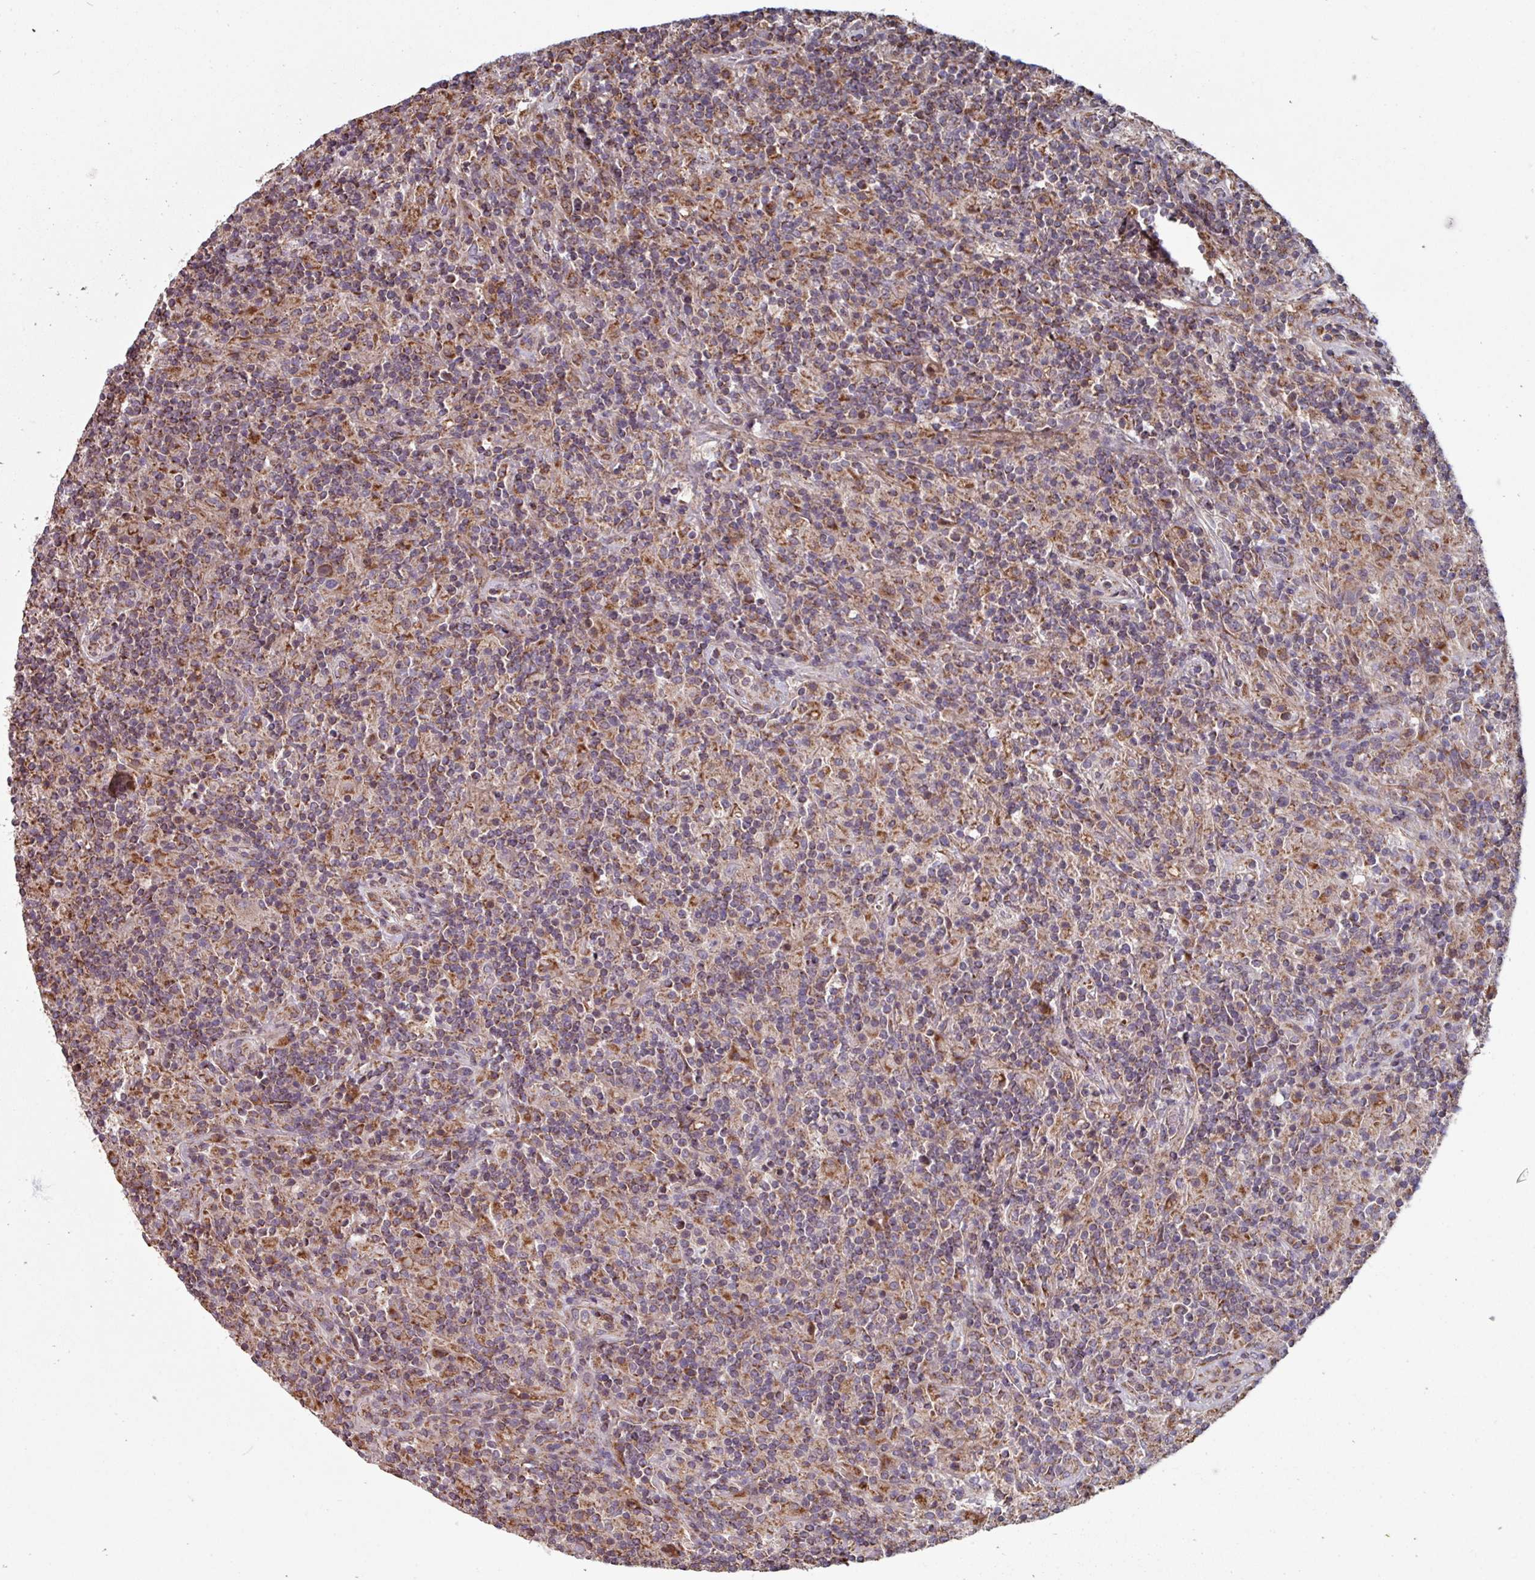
{"staining": {"intensity": "moderate", "quantity": ">75%", "location": "cytoplasmic/membranous"}, "tissue": "lymphoma", "cell_type": "Tumor cells", "image_type": "cancer", "snomed": [{"axis": "morphology", "description": "Hodgkin's disease, NOS"}, {"axis": "topography", "description": "Lymph node"}], "caption": "DAB immunohistochemical staining of human Hodgkin's disease displays moderate cytoplasmic/membranous protein staining in approximately >75% of tumor cells. The protein is stained brown, and the nuclei are stained in blue (DAB IHC with brightfield microscopy, high magnification).", "gene": "COX7C", "patient": {"sex": "male", "age": 70}}